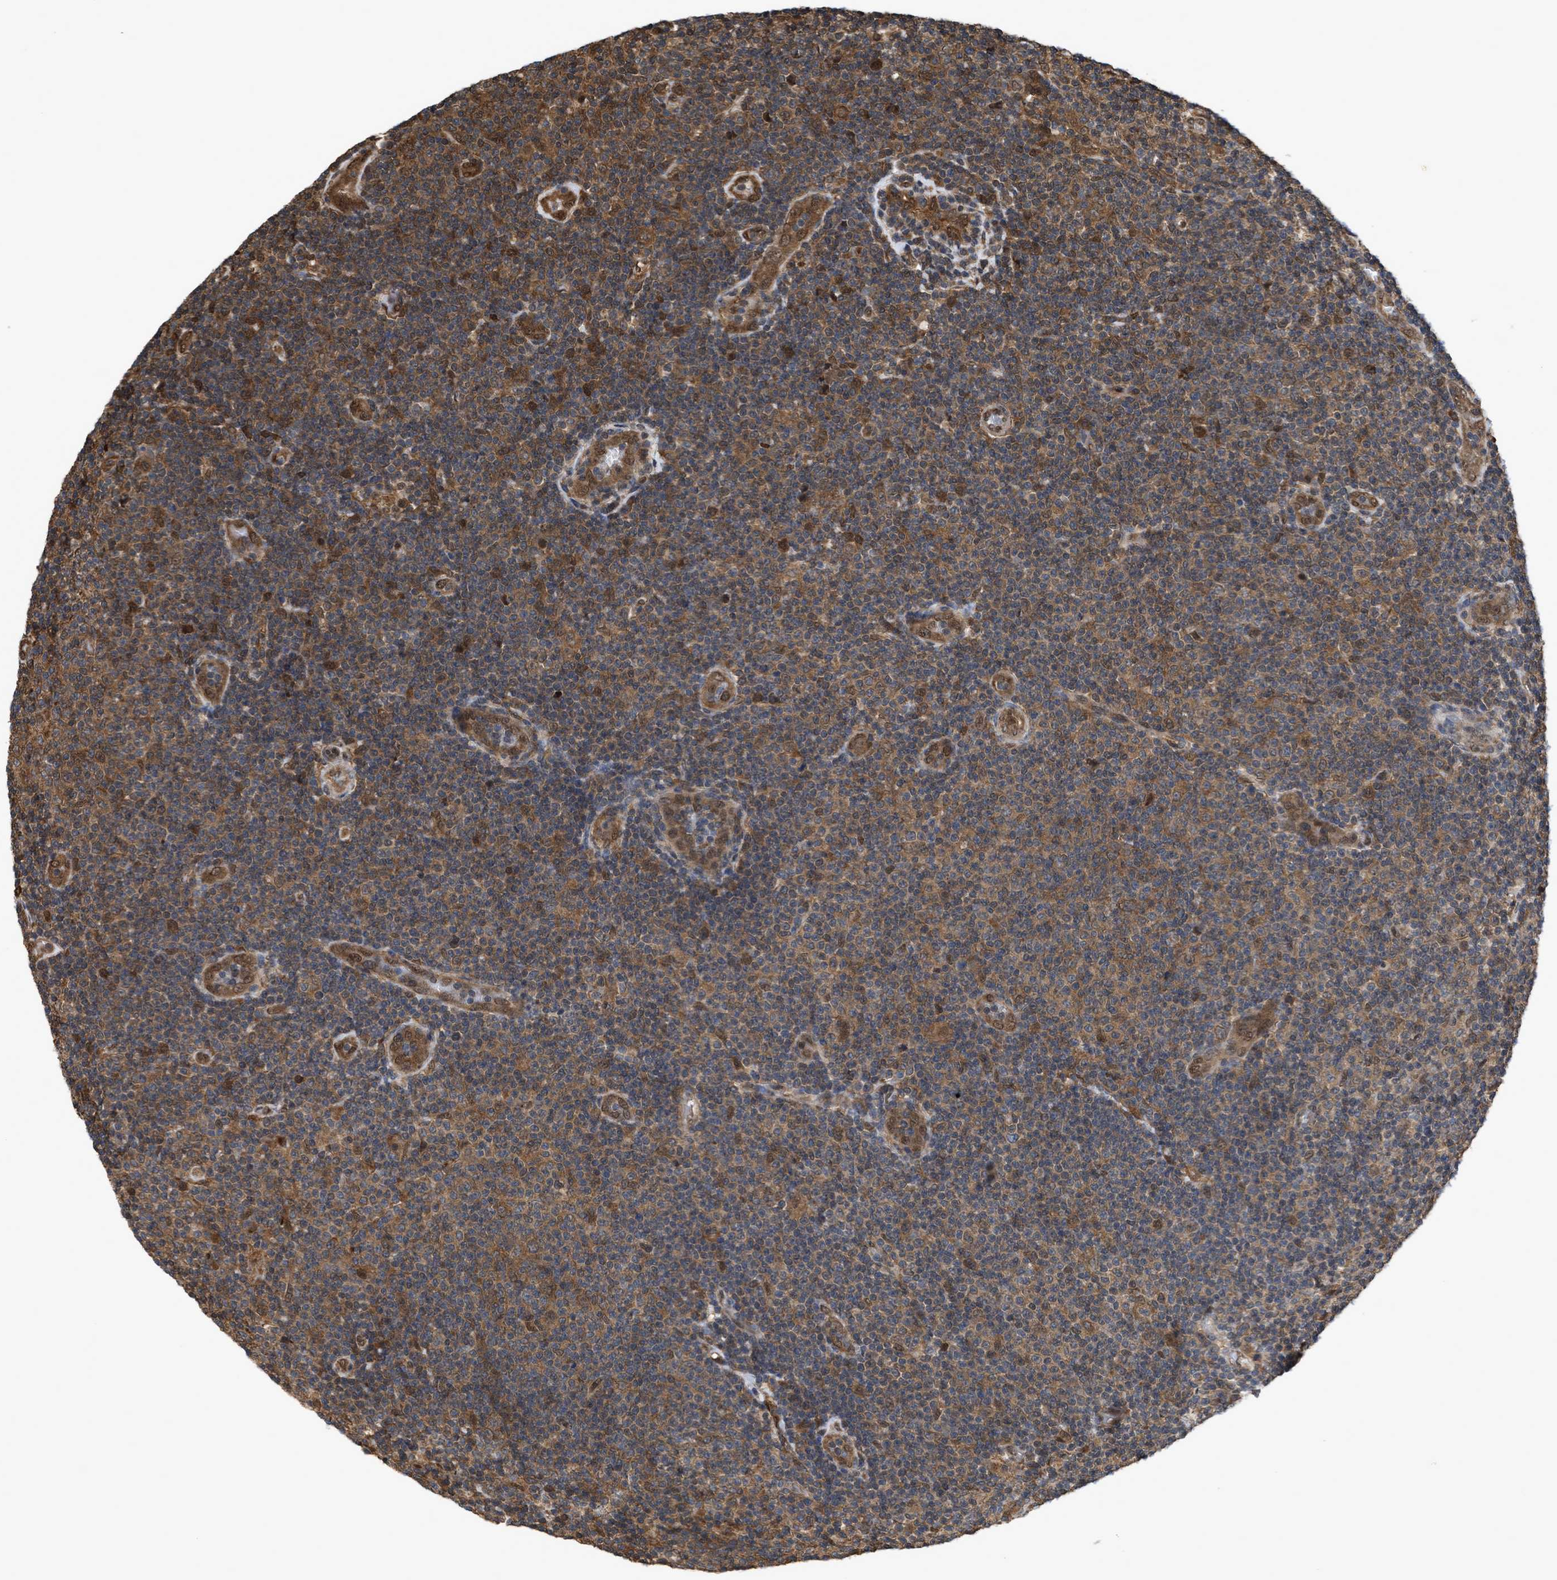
{"staining": {"intensity": "moderate", "quantity": ">75%", "location": "cytoplasmic/membranous"}, "tissue": "lymphoma", "cell_type": "Tumor cells", "image_type": "cancer", "snomed": [{"axis": "morphology", "description": "Malignant lymphoma, non-Hodgkin's type, Low grade"}, {"axis": "topography", "description": "Lymph node"}], "caption": "Immunohistochemistry (IHC) of lymphoma shows medium levels of moderate cytoplasmic/membranous staining in about >75% of tumor cells.", "gene": "YWHAG", "patient": {"sex": "male", "age": 83}}